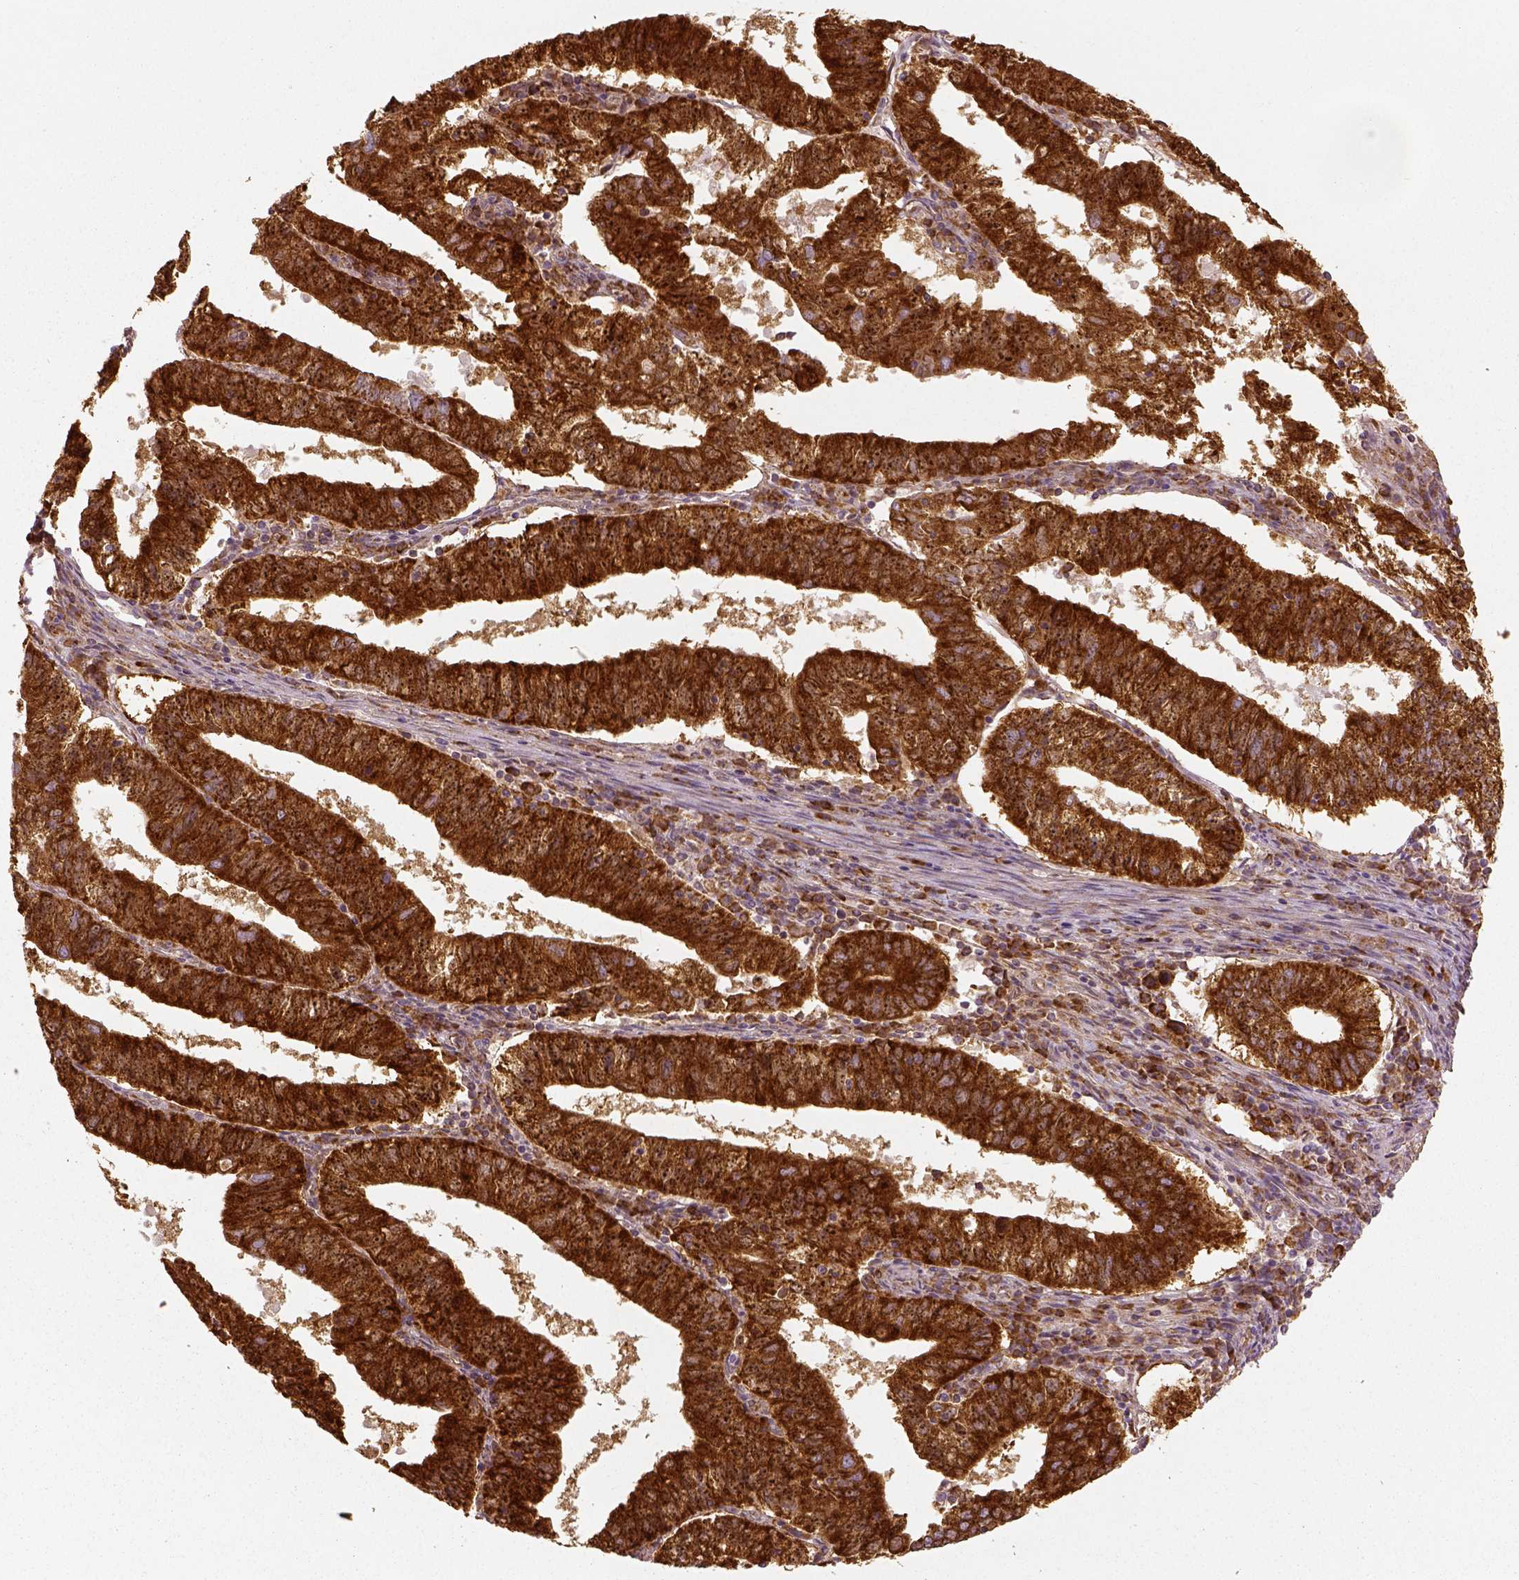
{"staining": {"intensity": "strong", "quantity": ">75%", "location": "cytoplasmic/membranous"}, "tissue": "endometrial cancer", "cell_type": "Tumor cells", "image_type": "cancer", "snomed": [{"axis": "morphology", "description": "Adenocarcinoma, NOS"}, {"axis": "topography", "description": "Endometrium"}], "caption": "Endometrial cancer (adenocarcinoma) stained with a brown dye displays strong cytoplasmic/membranous positive expression in about >75% of tumor cells.", "gene": "PGAM5", "patient": {"sex": "female", "age": 82}}